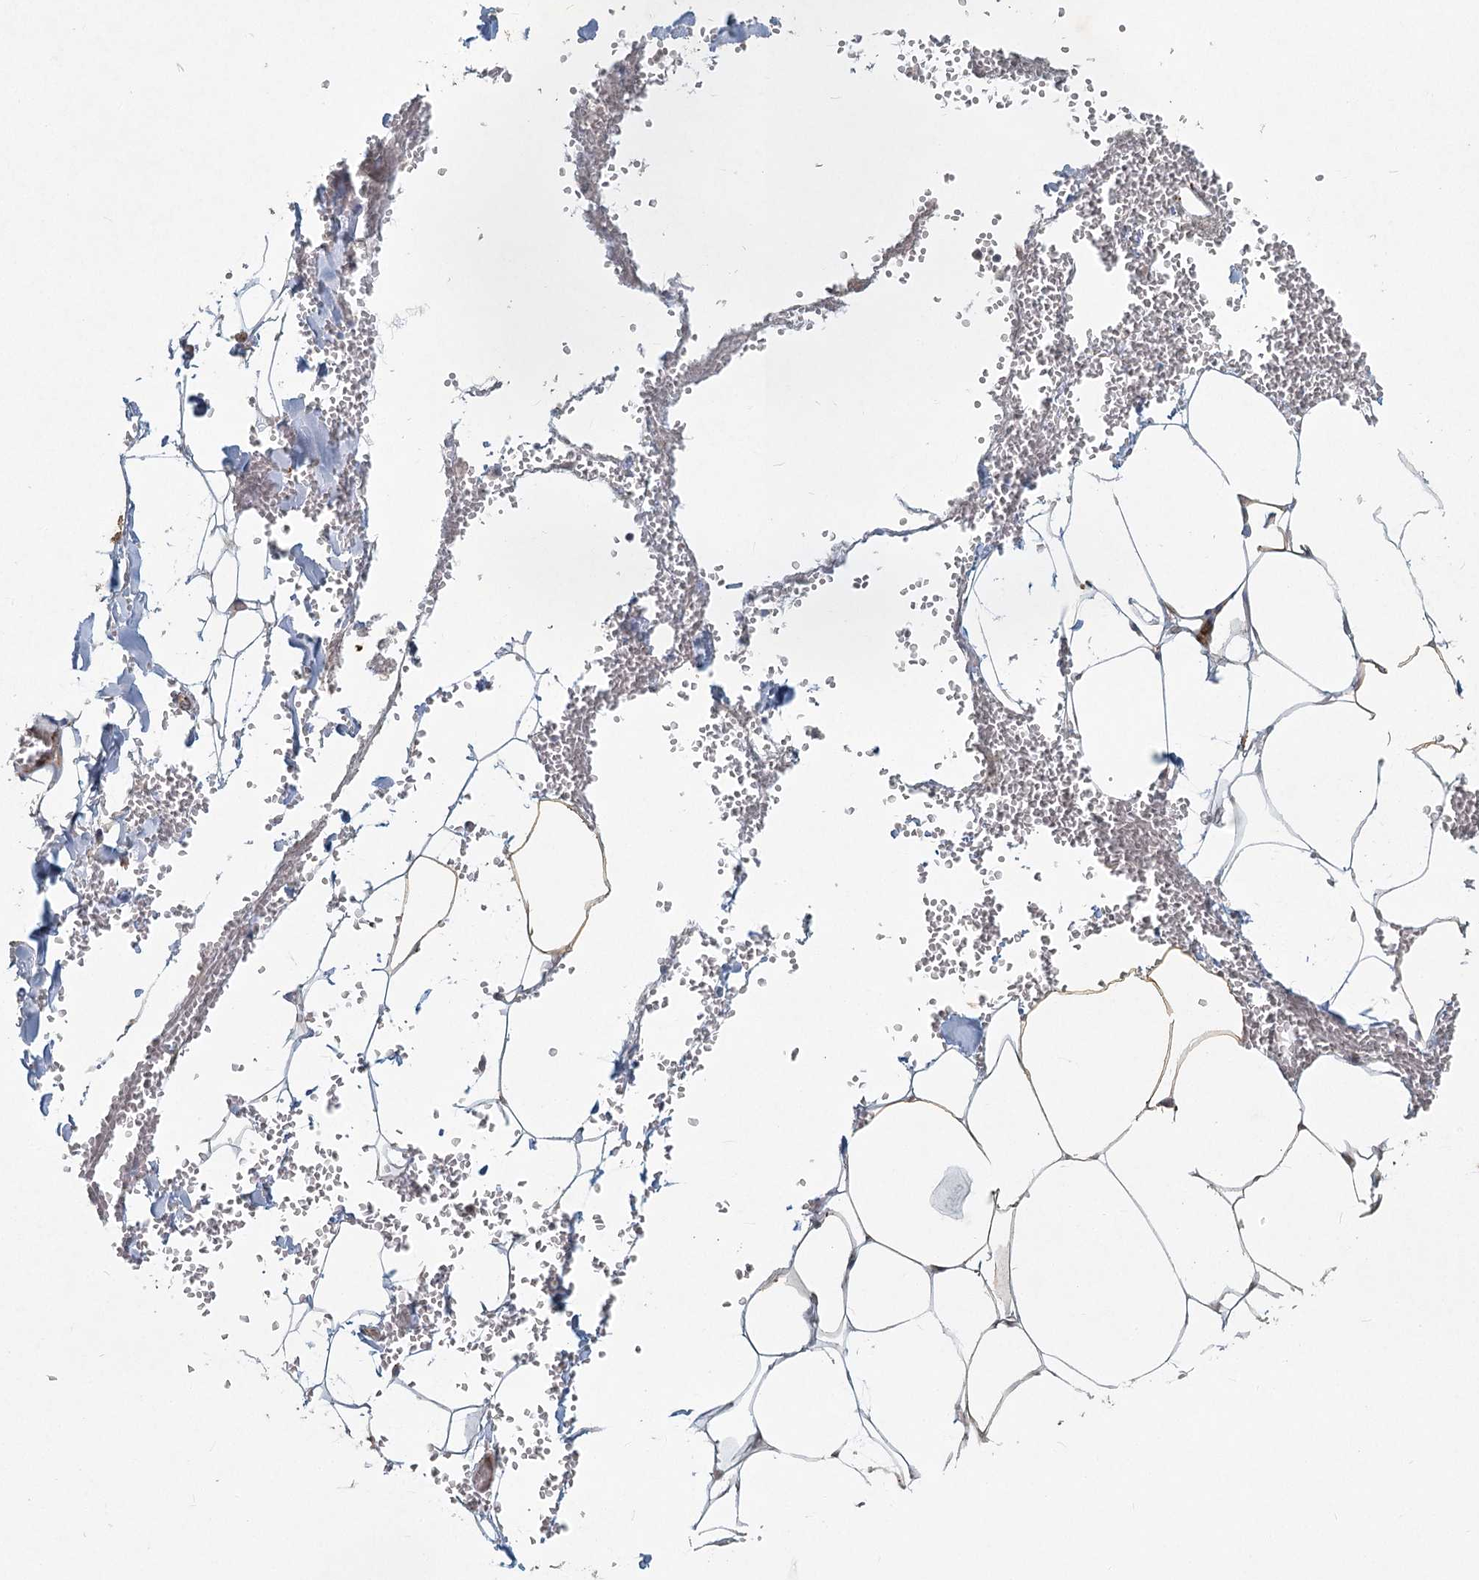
{"staining": {"intensity": "negative", "quantity": "none", "location": "none"}, "tissue": "adipose tissue", "cell_type": "Adipocytes", "image_type": "normal", "snomed": [{"axis": "morphology", "description": "Normal tissue, NOS"}, {"axis": "topography", "description": "Gallbladder"}, {"axis": "topography", "description": "Peripheral nerve tissue"}], "caption": "The micrograph exhibits no significant positivity in adipocytes of adipose tissue. (Brightfield microscopy of DAB immunohistochemistry (IHC) at high magnification).", "gene": "LRP2BP", "patient": {"sex": "male", "age": 38}}